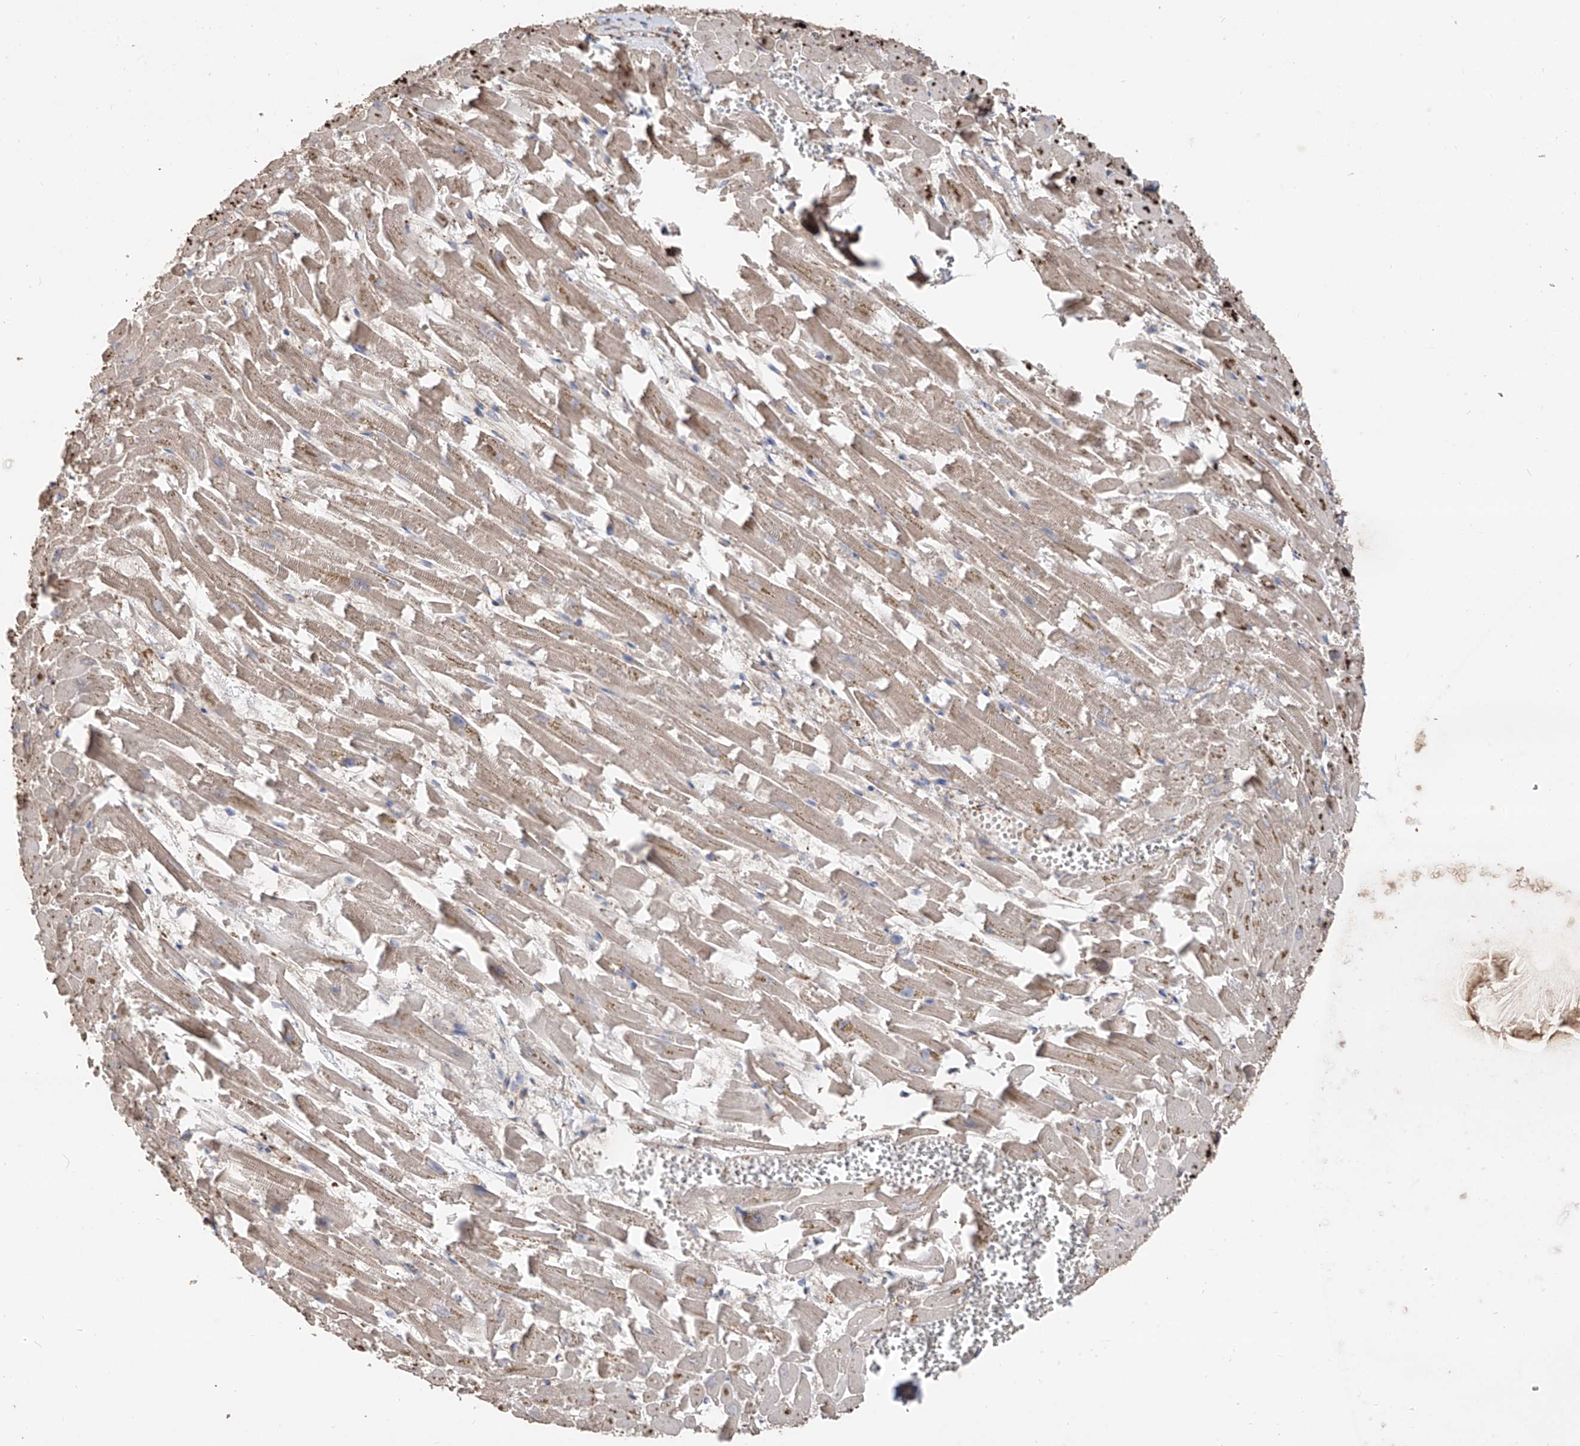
{"staining": {"intensity": "weak", "quantity": ">75%", "location": "cytoplasmic/membranous"}, "tissue": "heart muscle", "cell_type": "Cardiomyocytes", "image_type": "normal", "snomed": [{"axis": "morphology", "description": "Normal tissue, NOS"}, {"axis": "topography", "description": "Heart"}], "caption": "Protein staining demonstrates weak cytoplasmic/membranous positivity in about >75% of cardiomyocytes in normal heart muscle.", "gene": "EDN1", "patient": {"sex": "female", "age": 64}}